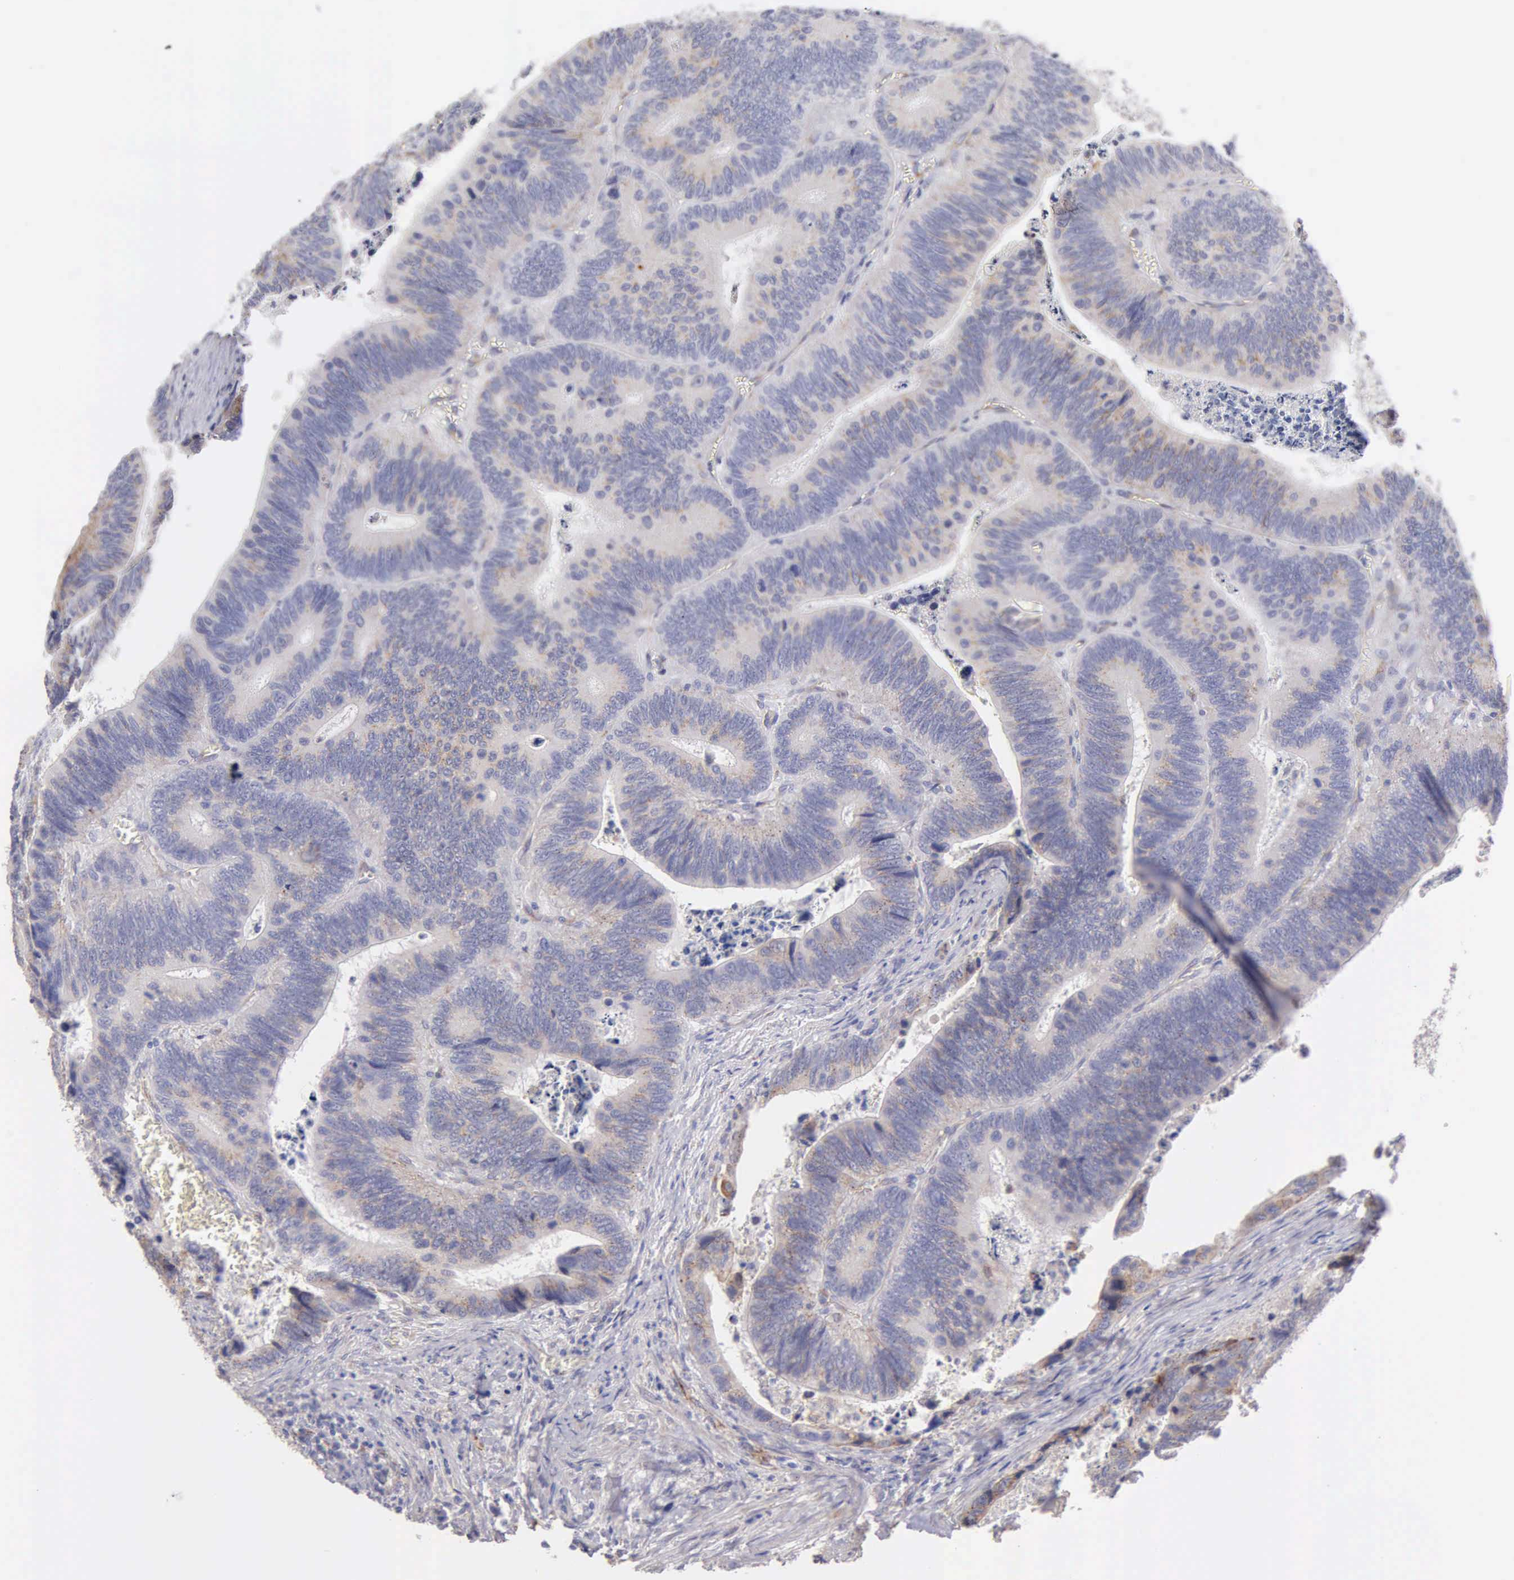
{"staining": {"intensity": "weak", "quantity": ">75%", "location": "cytoplasmic/membranous"}, "tissue": "colorectal cancer", "cell_type": "Tumor cells", "image_type": "cancer", "snomed": [{"axis": "morphology", "description": "Adenocarcinoma, NOS"}, {"axis": "topography", "description": "Colon"}], "caption": "Immunohistochemical staining of human colorectal adenocarcinoma demonstrates weak cytoplasmic/membranous protein positivity in approximately >75% of tumor cells.", "gene": "APP", "patient": {"sex": "male", "age": 72}}